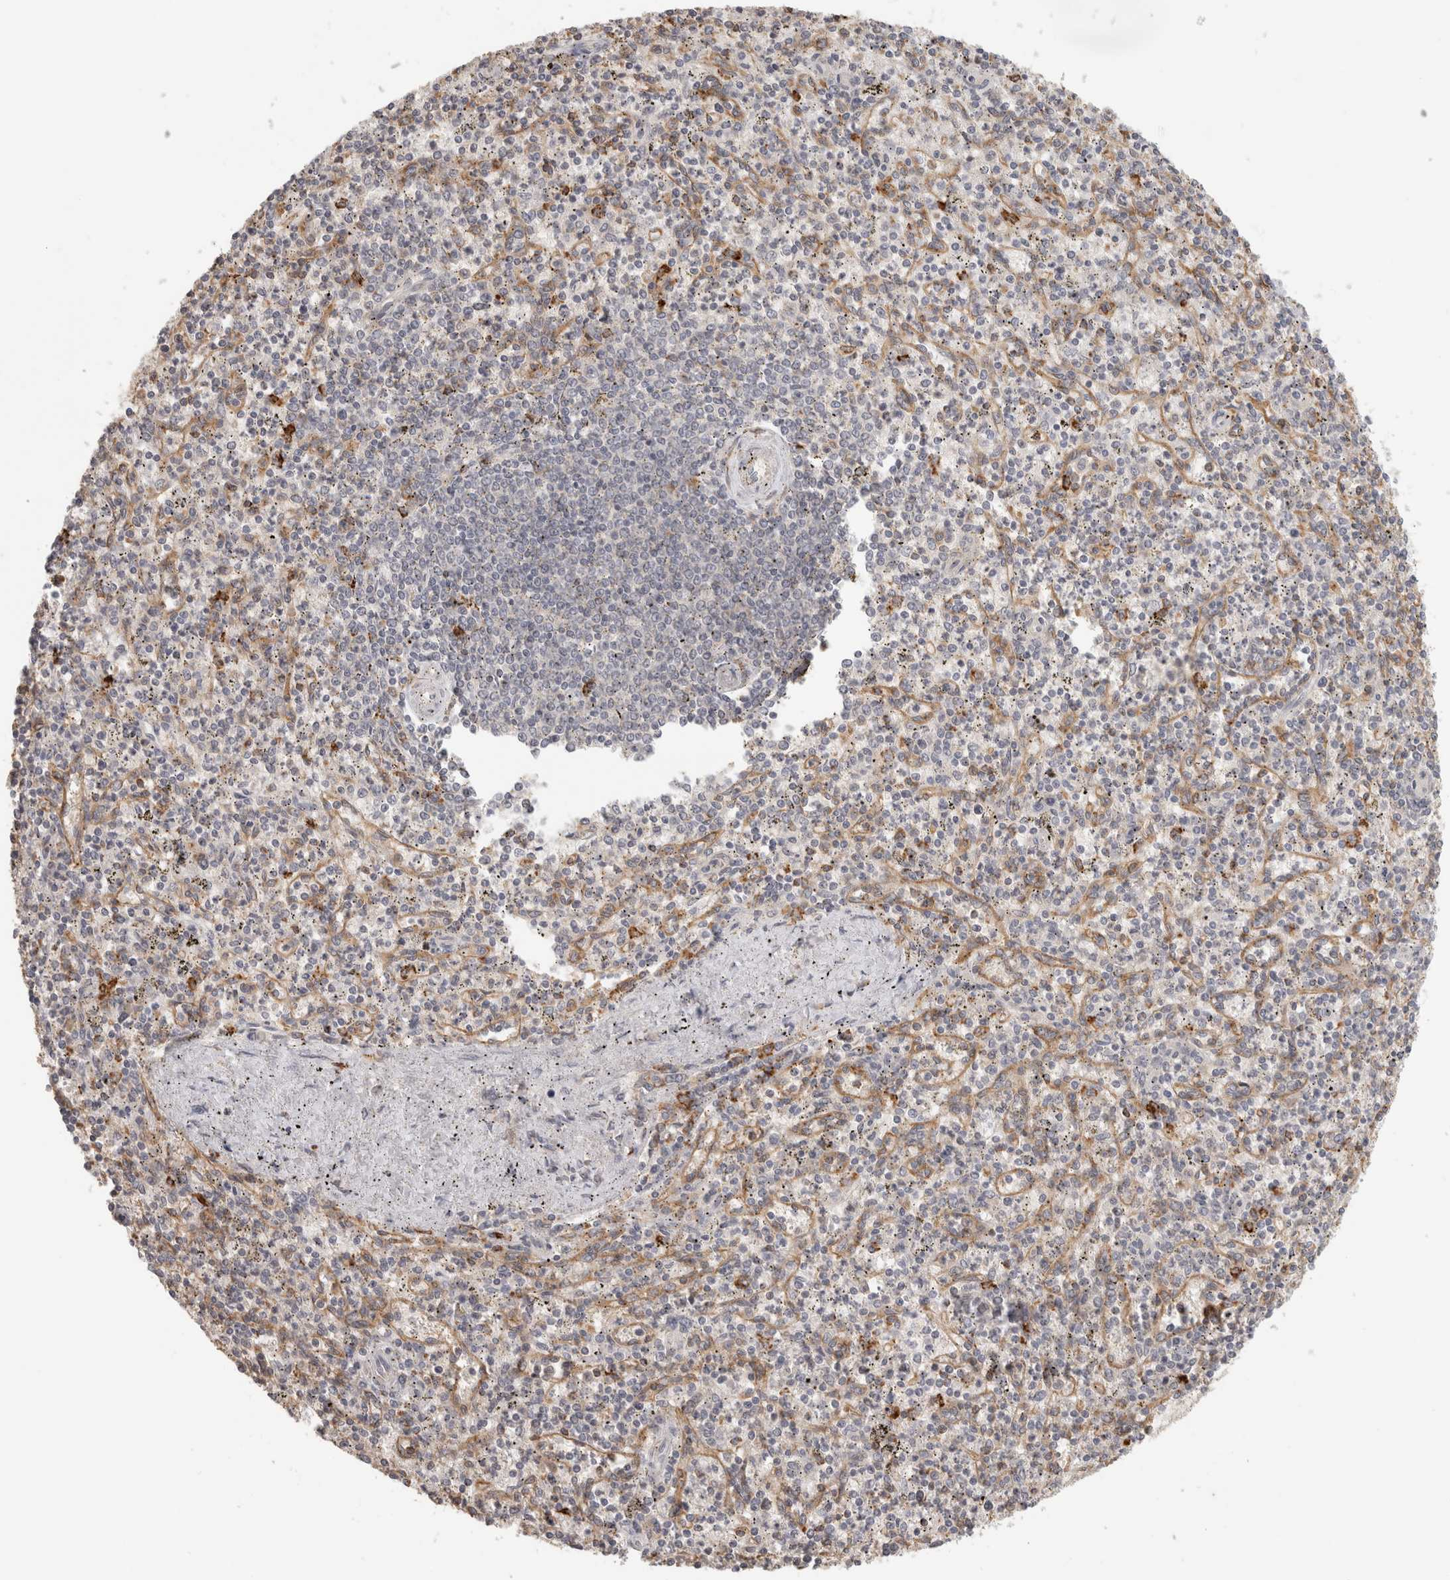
{"staining": {"intensity": "negative", "quantity": "none", "location": "none"}, "tissue": "spleen", "cell_type": "Cells in red pulp", "image_type": "normal", "snomed": [{"axis": "morphology", "description": "Normal tissue, NOS"}, {"axis": "topography", "description": "Spleen"}], "caption": "Photomicrograph shows no protein positivity in cells in red pulp of unremarkable spleen.", "gene": "HAVCR2", "patient": {"sex": "male", "age": 72}}